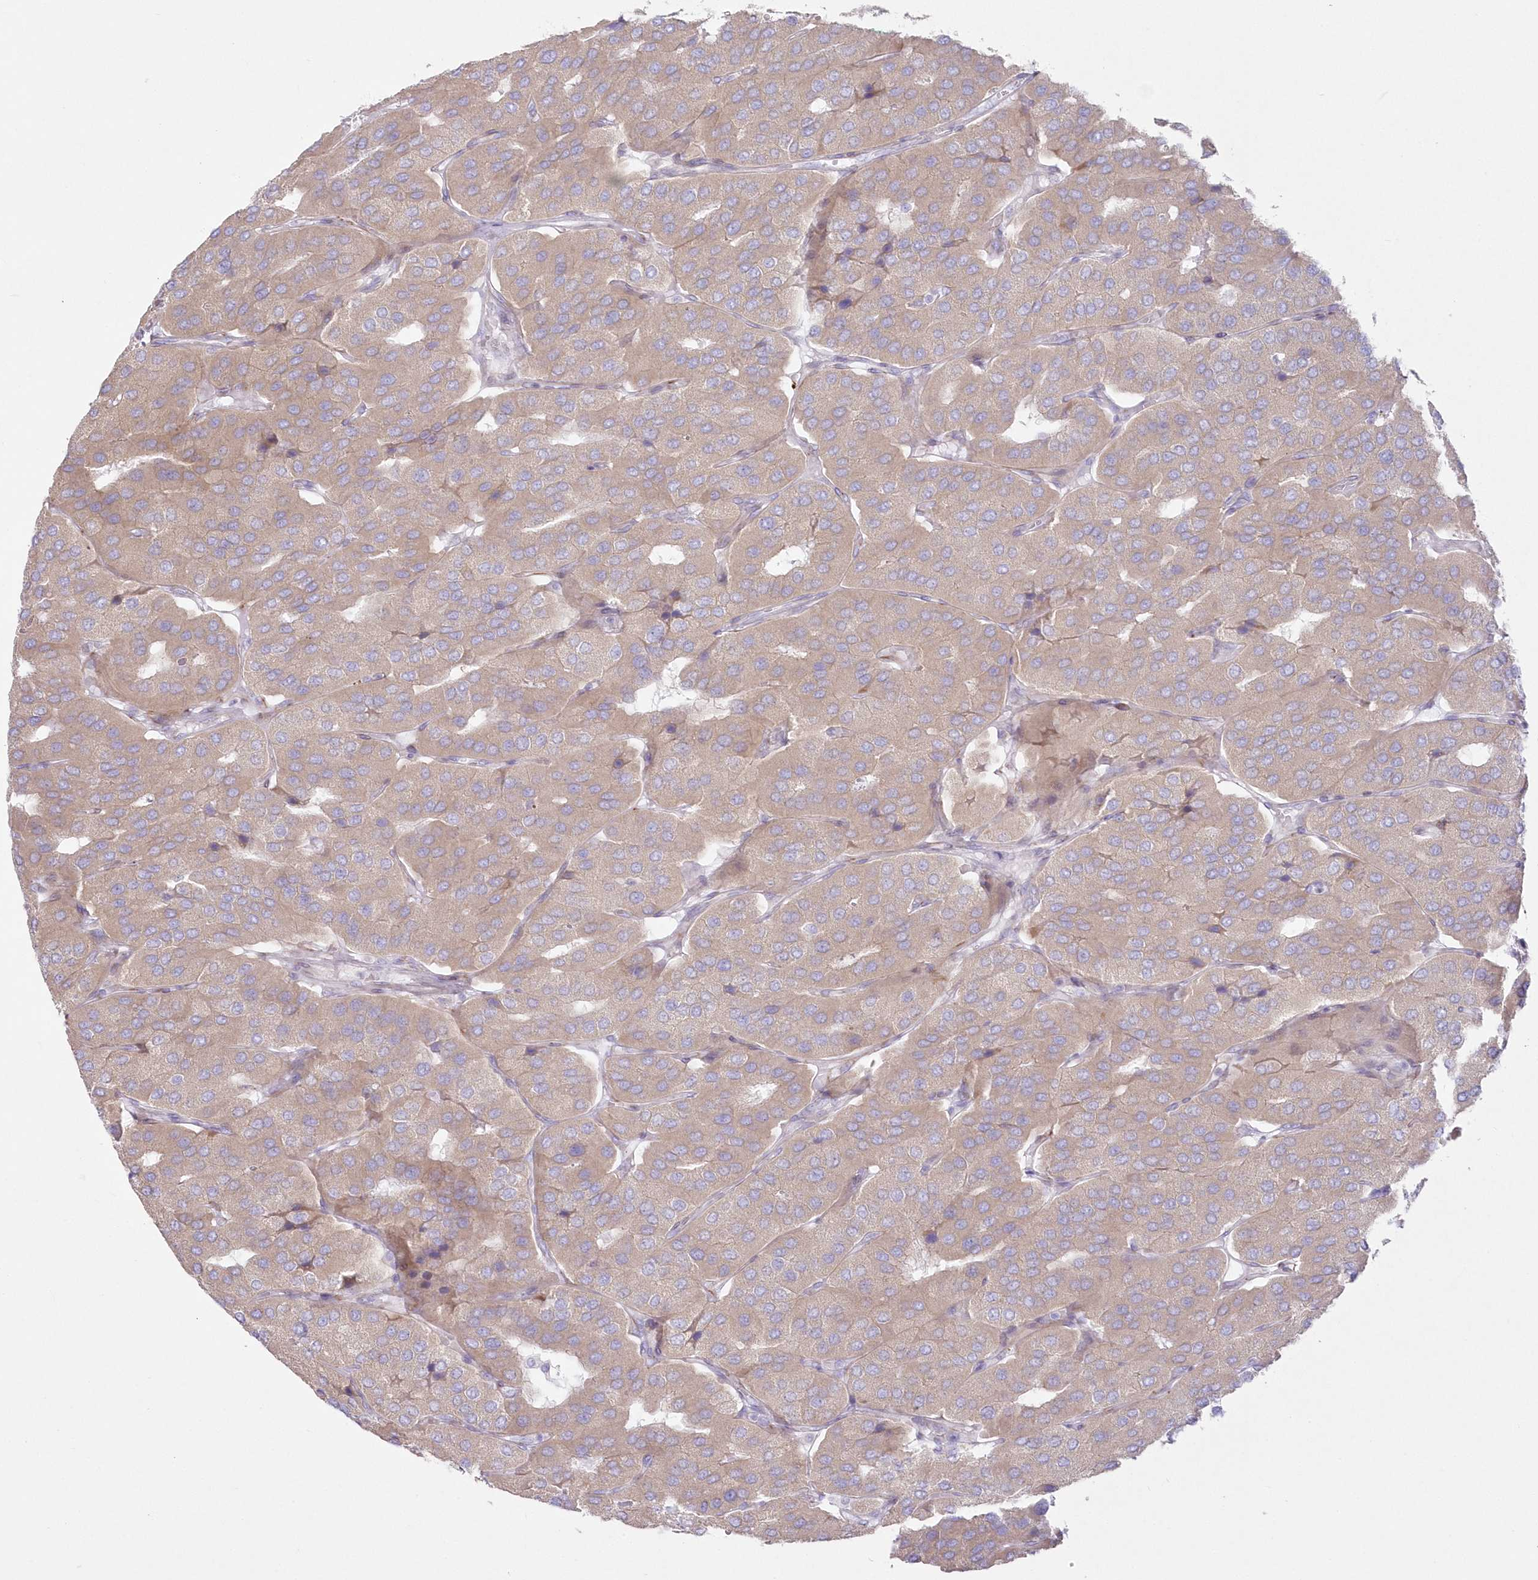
{"staining": {"intensity": "weak", "quantity": ">75%", "location": "cytoplasmic/membranous"}, "tissue": "parathyroid gland", "cell_type": "Glandular cells", "image_type": "normal", "snomed": [{"axis": "morphology", "description": "Normal tissue, NOS"}, {"axis": "morphology", "description": "Adenoma, NOS"}, {"axis": "topography", "description": "Parathyroid gland"}], "caption": "Immunohistochemistry (IHC) photomicrograph of benign parathyroid gland: human parathyroid gland stained using immunohistochemistry (IHC) shows low levels of weak protein expression localized specifically in the cytoplasmic/membranous of glandular cells, appearing as a cytoplasmic/membranous brown color.", "gene": "ZNF843", "patient": {"sex": "female", "age": 86}}